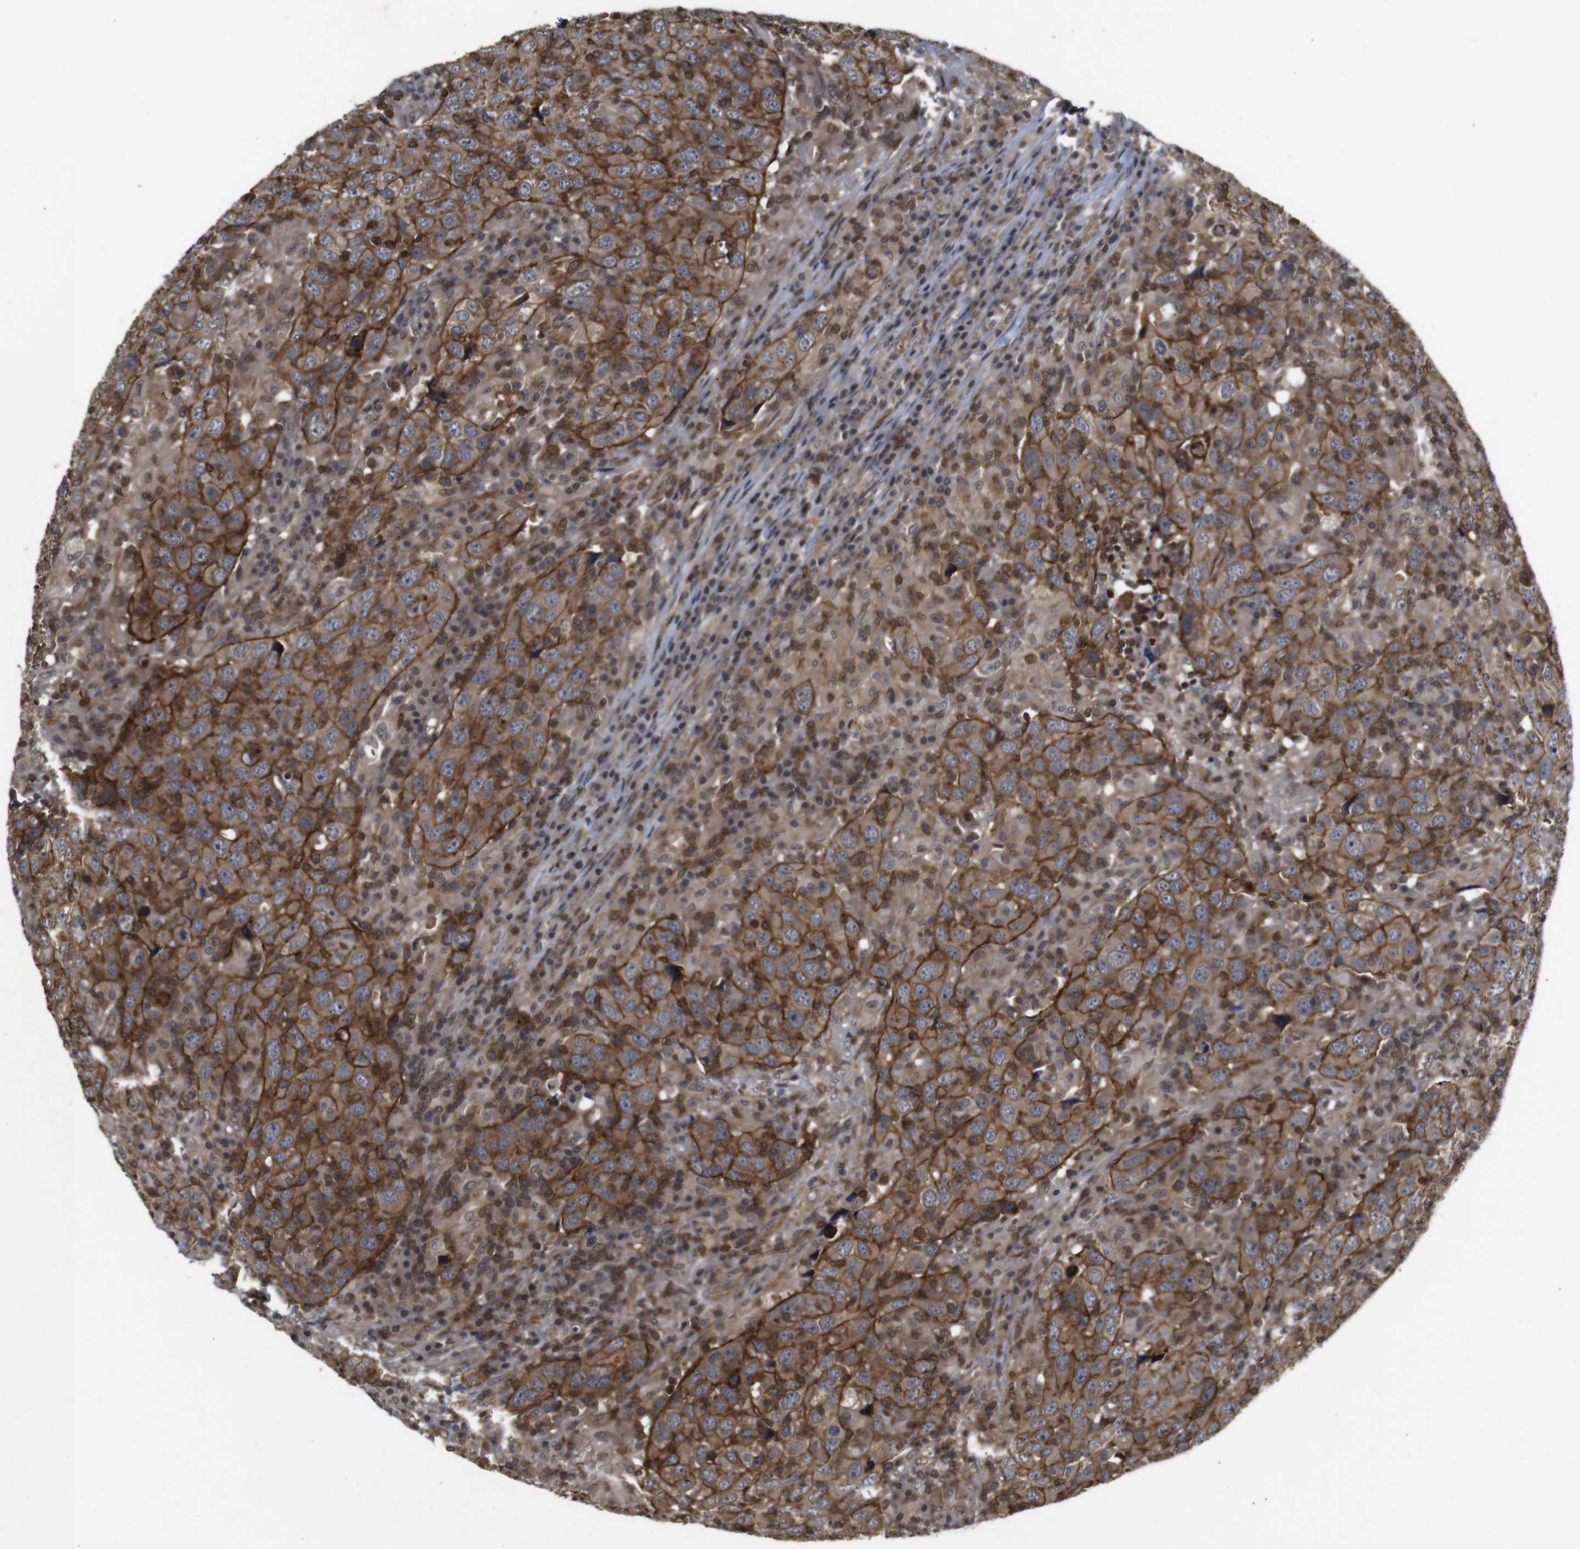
{"staining": {"intensity": "moderate", "quantity": ">75%", "location": "cytoplasmic/membranous,nuclear"}, "tissue": "head and neck cancer", "cell_type": "Tumor cells", "image_type": "cancer", "snomed": [{"axis": "morphology", "description": "Adenocarcinoma, NOS"}, {"axis": "topography", "description": "Salivary gland"}, {"axis": "topography", "description": "Head-Neck"}], "caption": "Moderate cytoplasmic/membranous and nuclear protein staining is seen in approximately >75% of tumor cells in head and neck adenocarcinoma.", "gene": "NANOS1", "patient": {"sex": "female", "age": 65}}